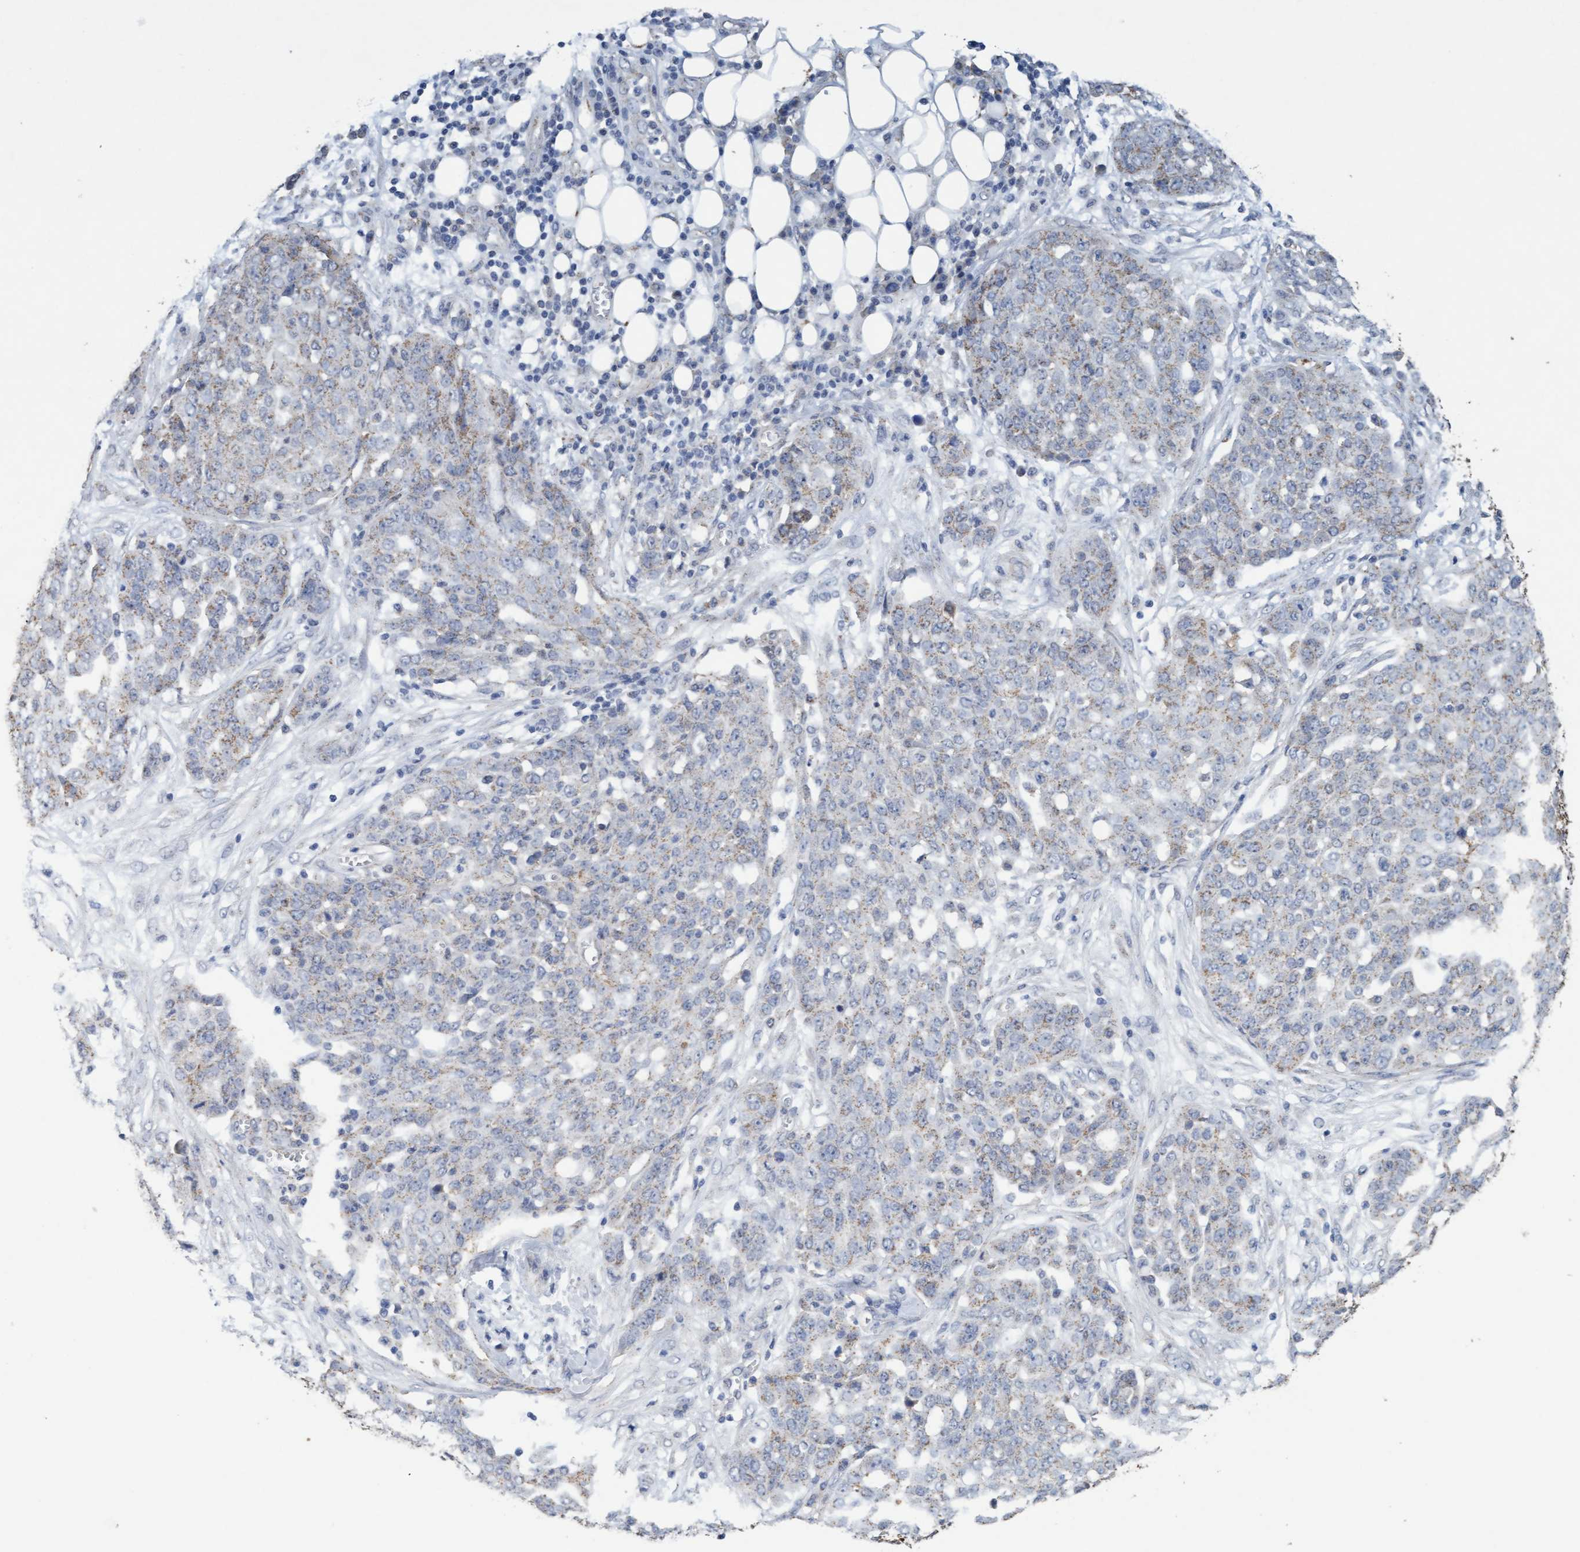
{"staining": {"intensity": "weak", "quantity": "25%-75%", "location": "cytoplasmic/membranous"}, "tissue": "ovarian cancer", "cell_type": "Tumor cells", "image_type": "cancer", "snomed": [{"axis": "morphology", "description": "Cystadenocarcinoma, serous, NOS"}, {"axis": "topography", "description": "Soft tissue"}, {"axis": "topography", "description": "Ovary"}], "caption": "Brown immunohistochemical staining in serous cystadenocarcinoma (ovarian) shows weak cytoplasmic/membranous expression in about 25%-75% of tumor cells. (Stains: DAB in brown, nuclei in blue, Microscopy: brightfield microscopy at high magnification).", "gene": "VSIG8", "patient": {"sex": "female", "age": 57}}